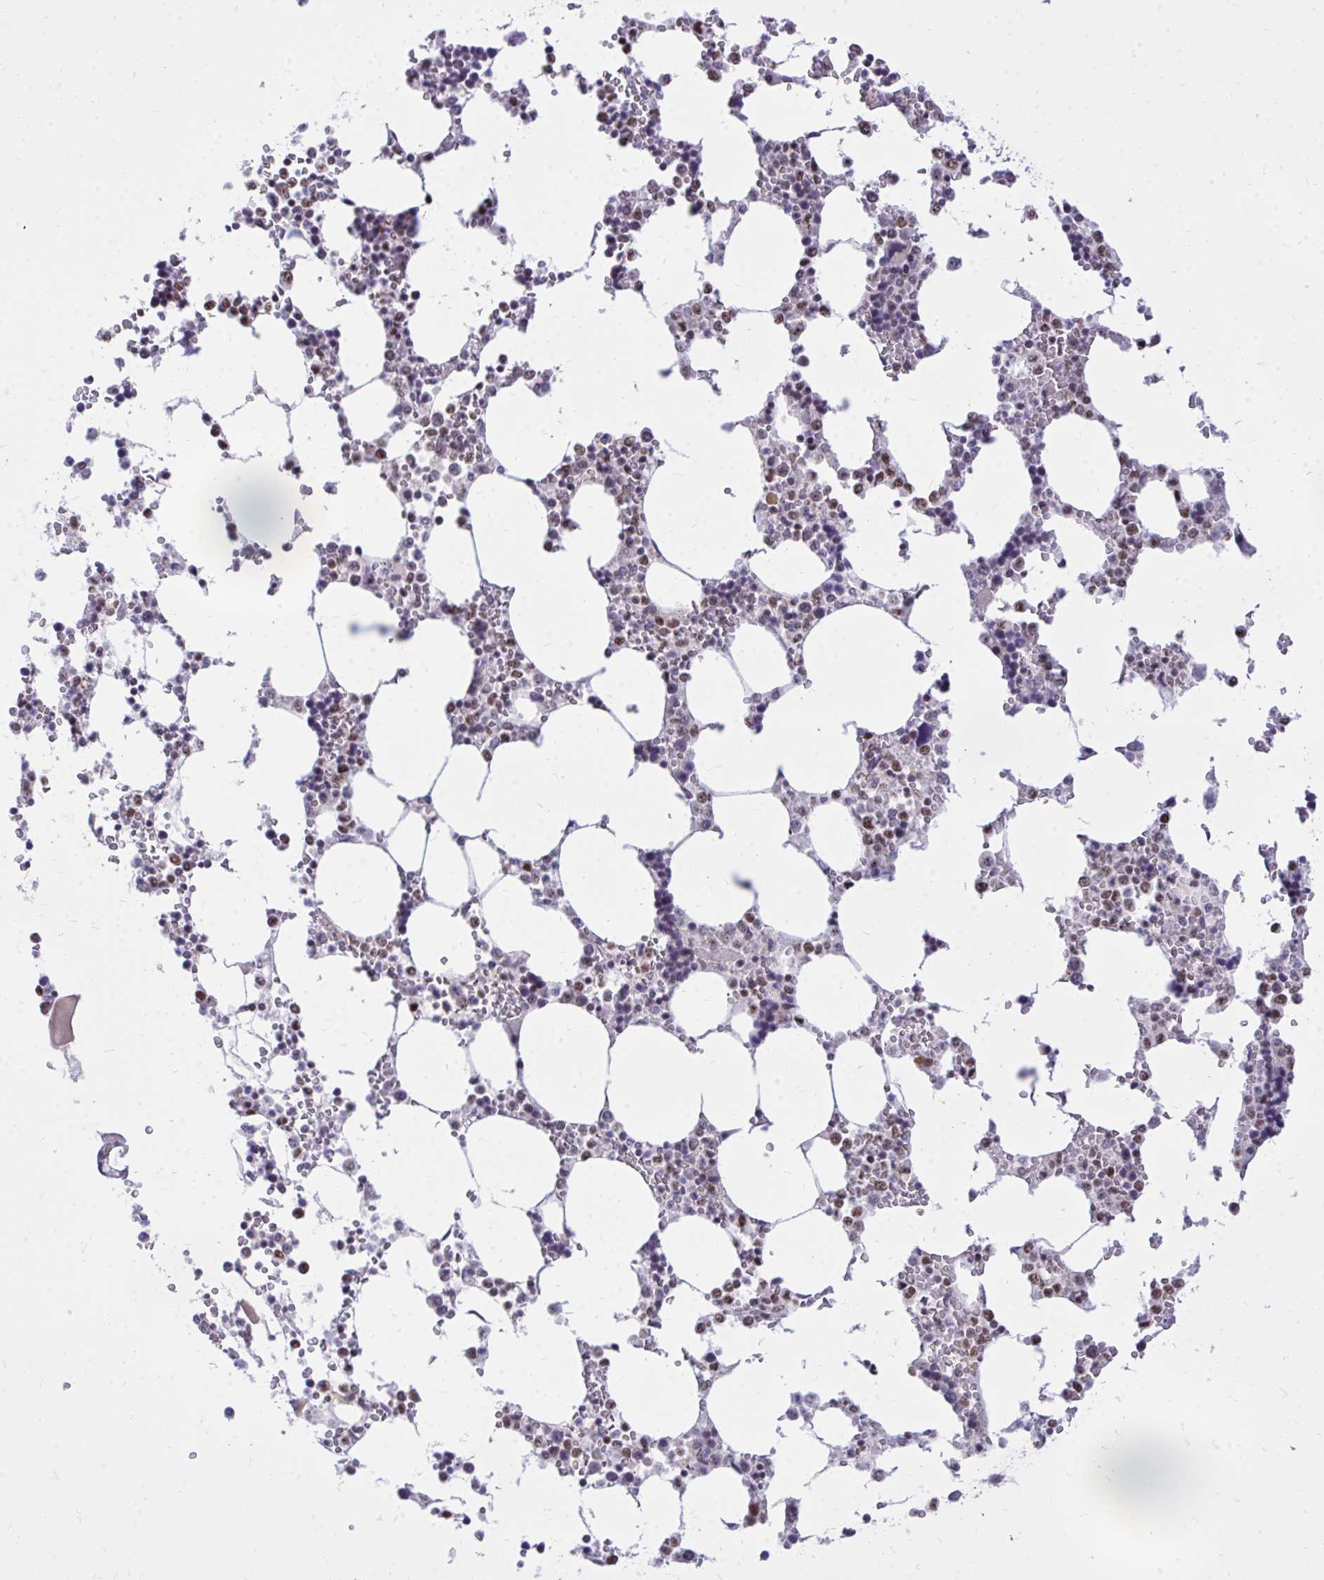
{"staining": {"intensity": "moderate", "quantity": "25%-75%", "location": "nuclear"}, "tissue": "bone marrow", "cell_type": "Hematopoietic cells", "image_type": "normal", "snomed": [{"axis": "morphology", "description": "Normal tissue, NOS"}, {"axis": "topography", "description": "Bone marrow"}], "caption": "Immunohistochemical staining of benign human bone marrow displays medium levels of moderate nuclear positivity in about 25%-75% of hematopoietic cells. (DAB IHC, brown staining for protein, blue staining for nuclei).", "gene": "C14orf39", "patient": {"sex": "male", "age": 64}}